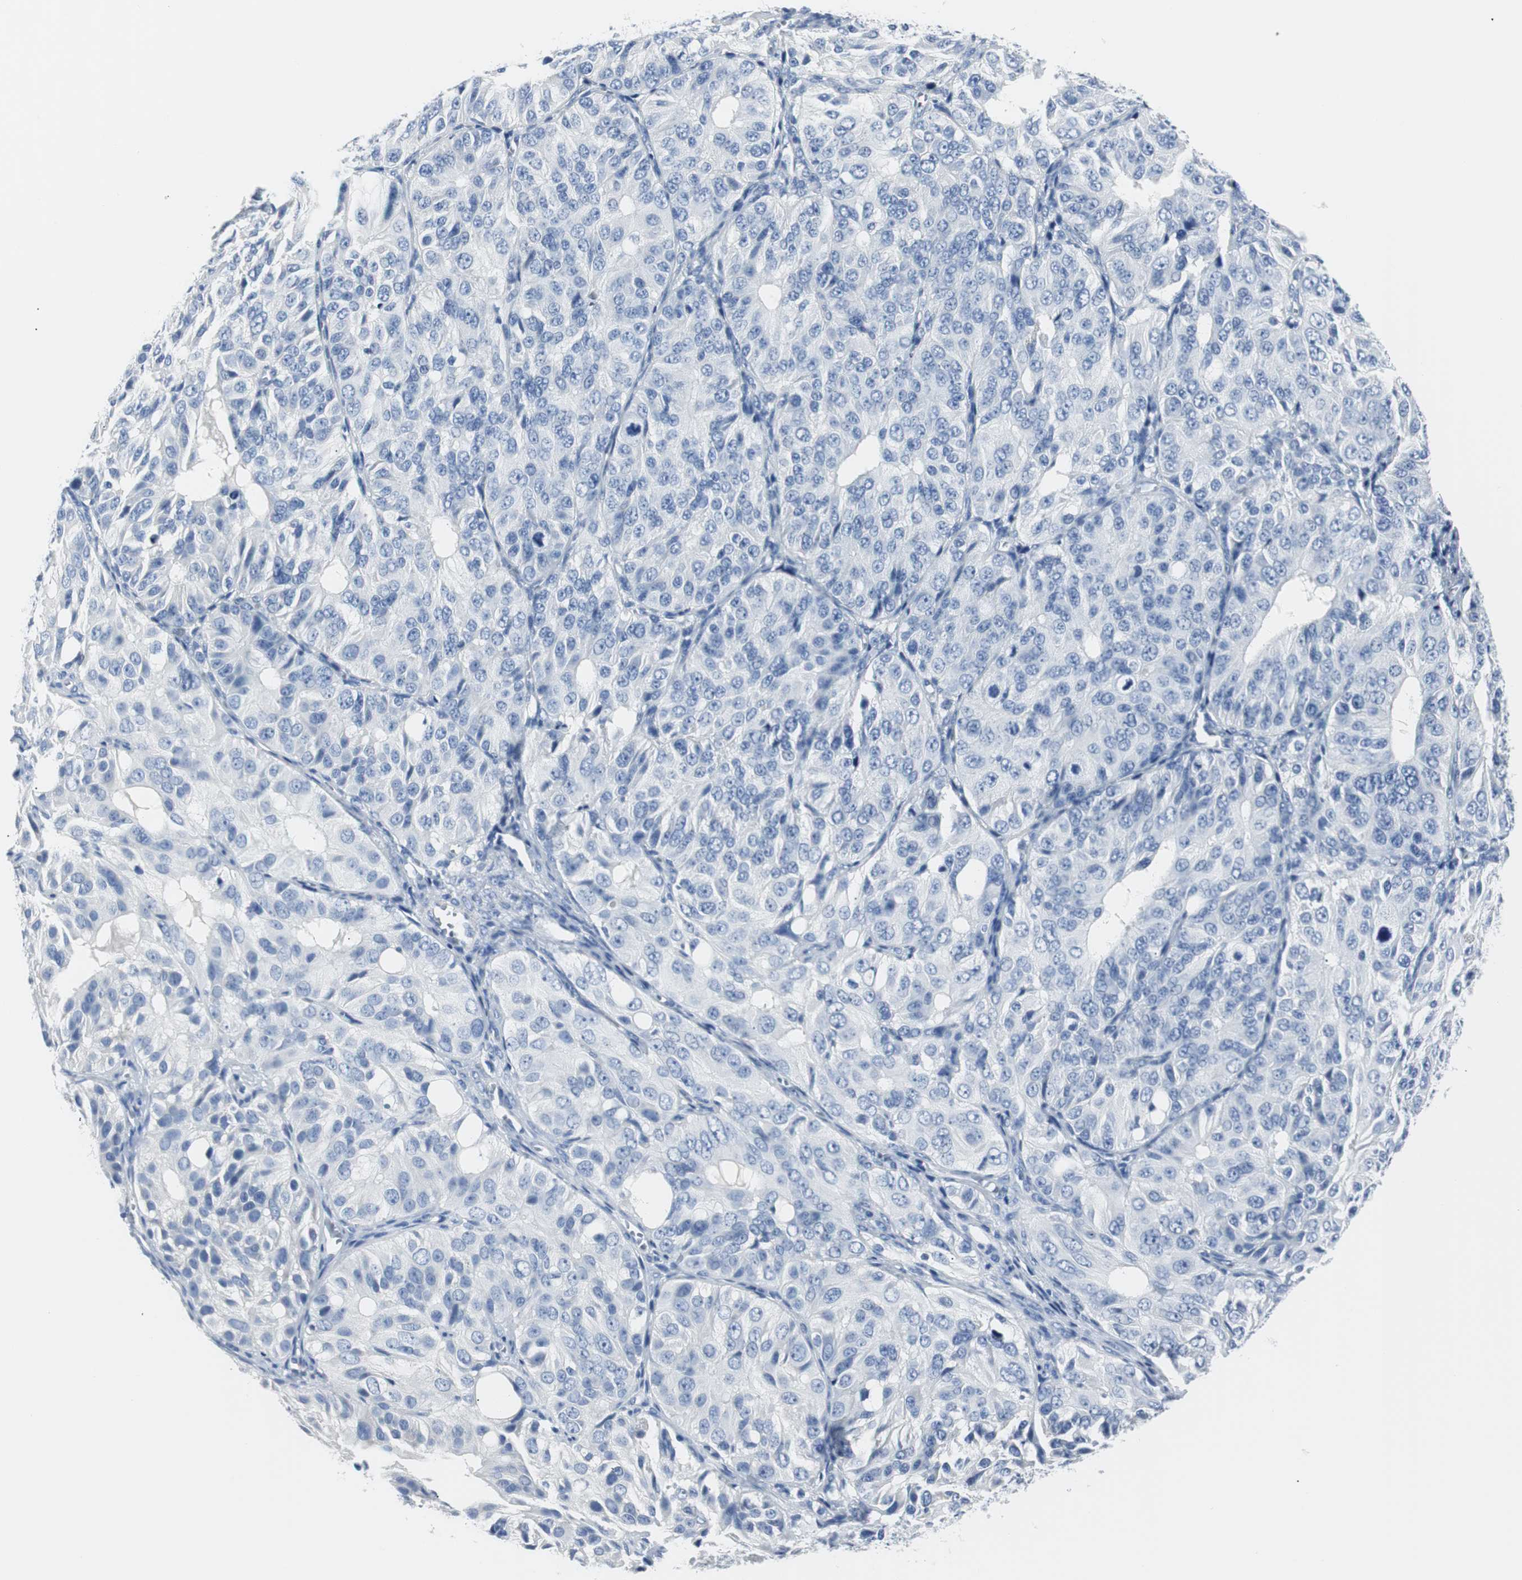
{"staining": {"intensity": "negative", "quantity": "none", "location": "none"}, "tissue": "ovarian cancer", "cell_type": "Tumor cells", "image_type": "cancer", "snomed": [{"axis": "morphology", "description": "Carcinoma, endometroid"}, {"axis": "topography", "description": "Ovary"}], "caption": "High magnification brightfield microscopy of endometroid carcinoma (ovarian) stained with DAB (3,3'-diaminobenzidine) (brown) and counterstained with hematoxylin (blue): tumor cells show no significant expression.", "gene": "GAP43", "patient": {"sex": "female", "age": 51}}